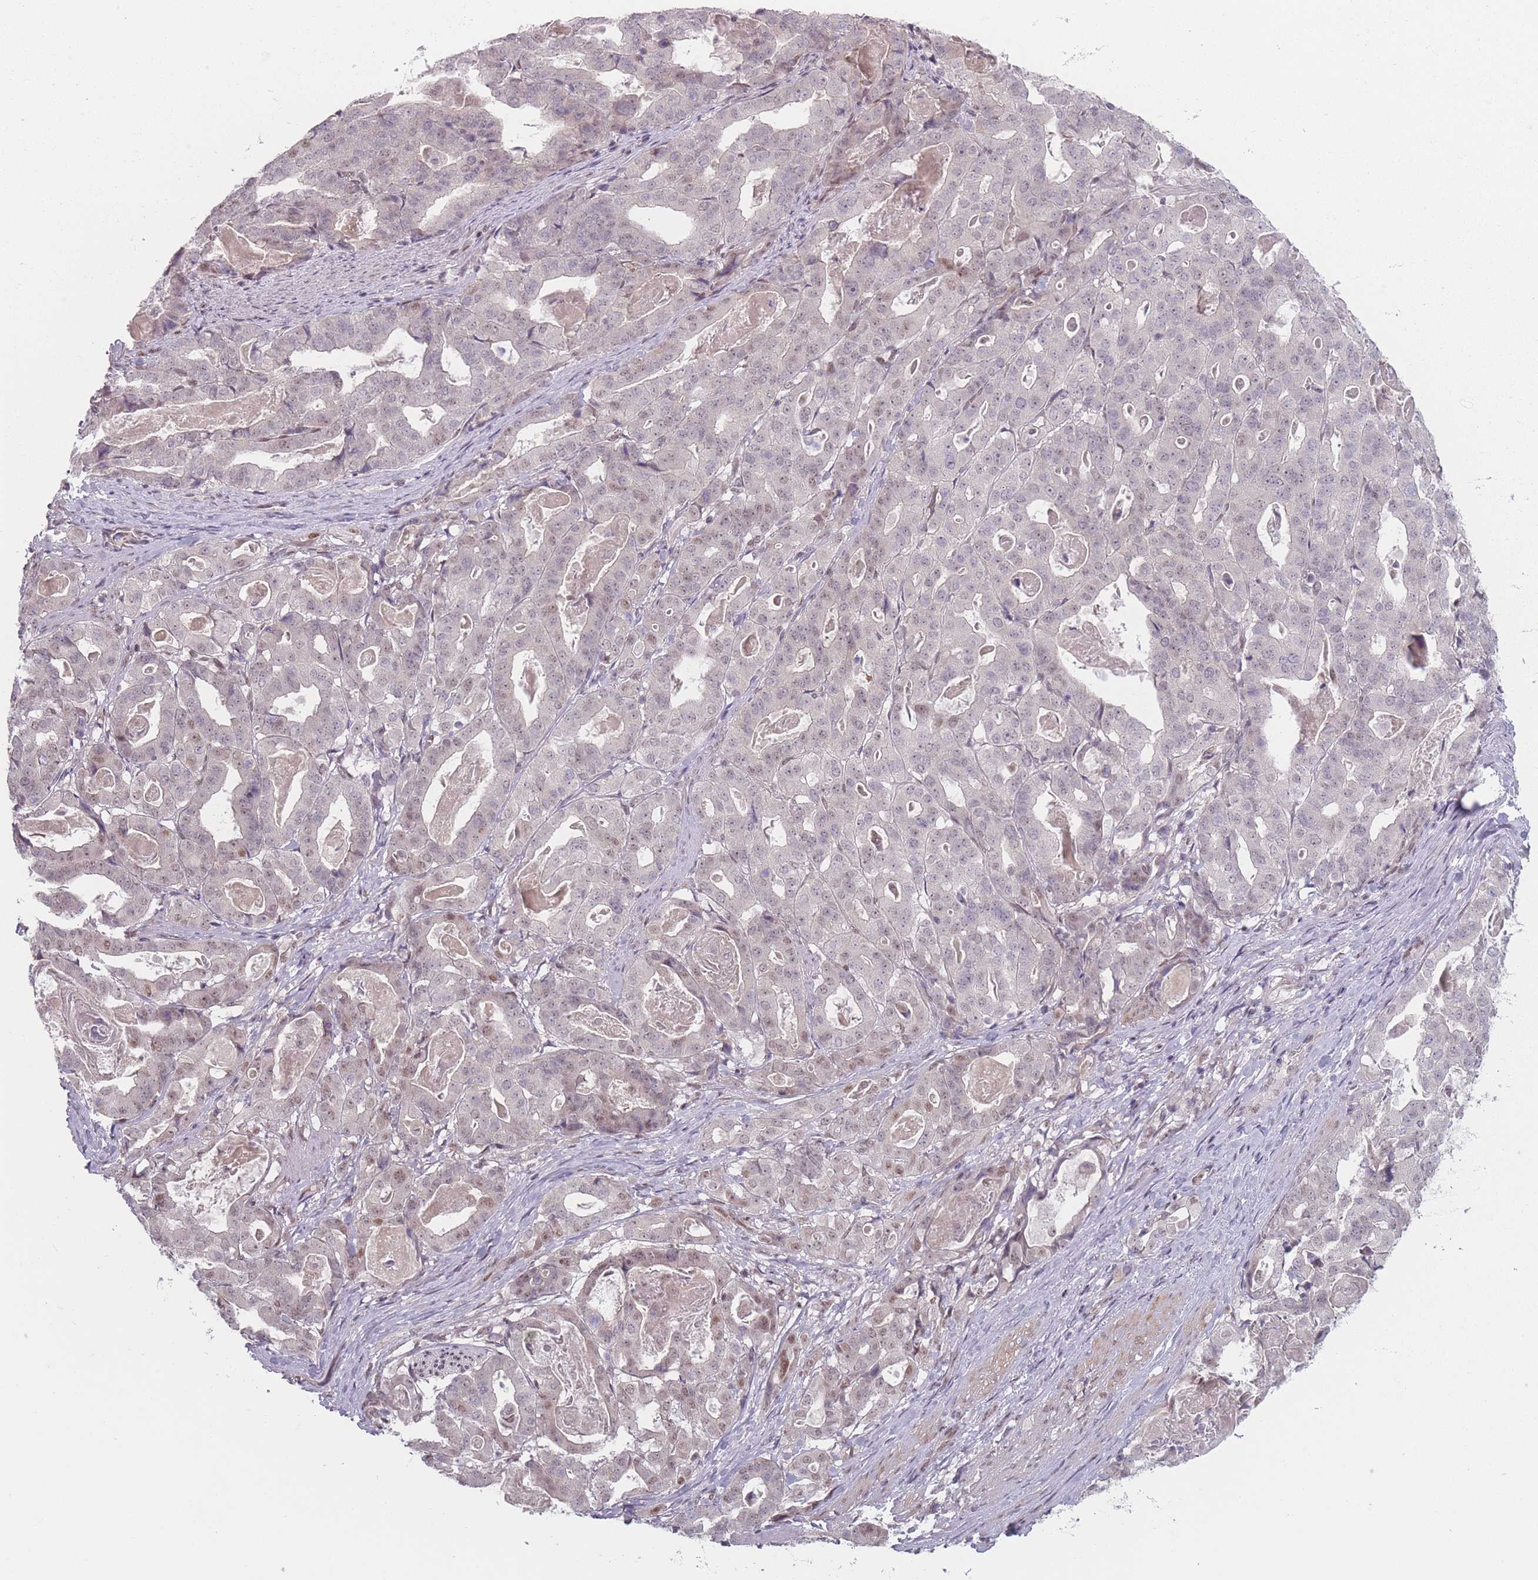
{"staining": {"intensity": "negative", "quantity": "none", "location": "none"}, "tissue": "stomach cancer", "cell_type": "Tumor cells", "image_type": "cancer", "snomed": [{"axis": "morphology", "description": "Adenocarcinoma, NOS"}, {"axis": "topography", "description": "Stomach"}], "caption": "This image is of adenocarcinoma (stomach) stained with immunohistochemistry (IHC) to label a protein in brown with the nuclei are counter-stained blue. There is no expression in tumor cells. The staining is performed using DAB brown chromogen with nuclei counter-stained in using hematoxylin.", "gene": "SH3BGRL2", "patient": {"sex": "male", "age": 48}}